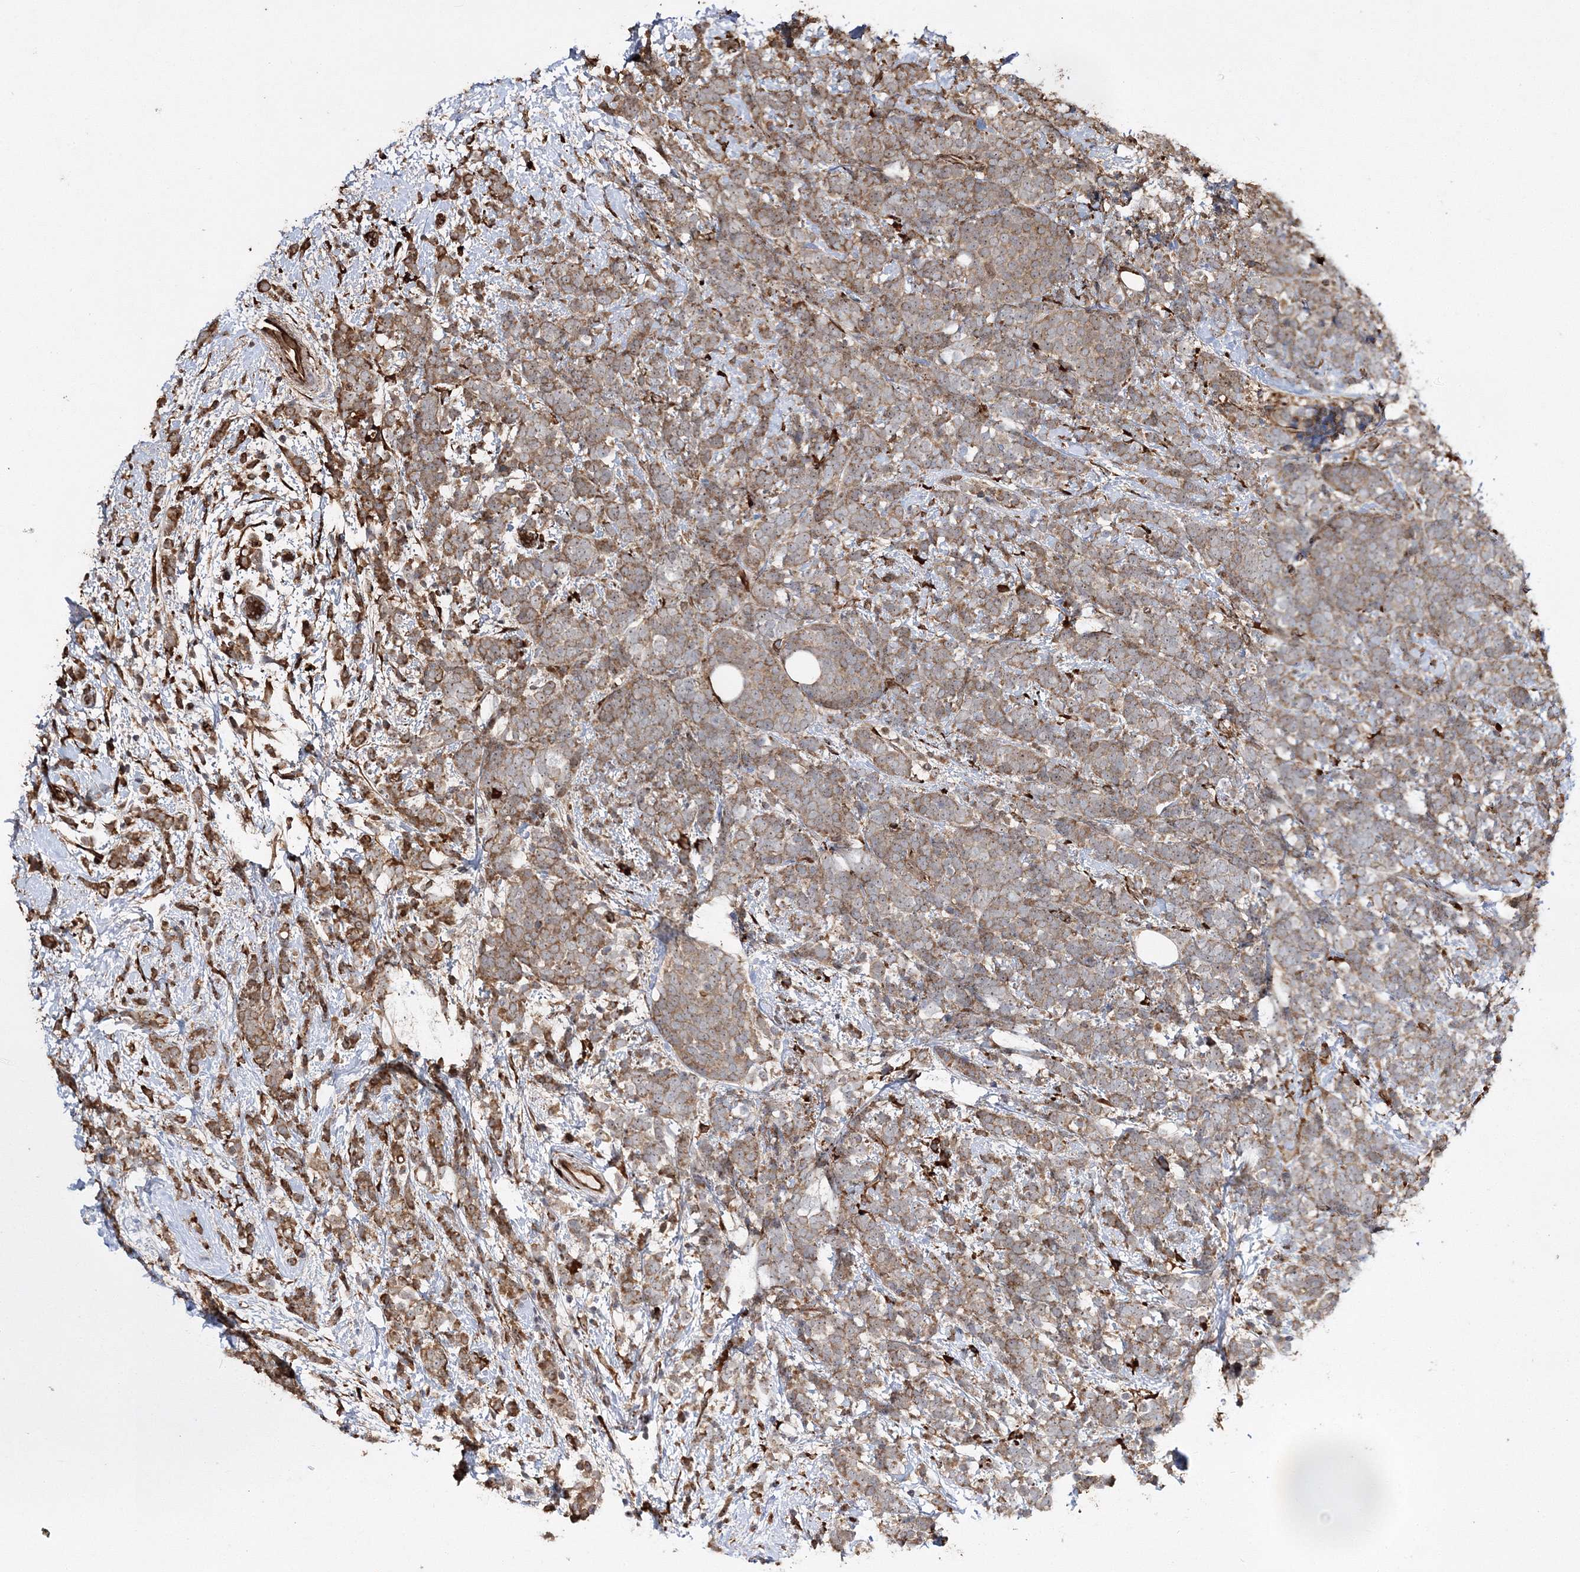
{"staining": {"intensity": "moderate", "quantity": ">75%", "location": "cytoplasmic/membranous"}, "tissue": "breast cancer", "cell_type": "Tumor cells", "image_type": "cancer", "snomed": [{"axis": "morphology", "description": "Lobular carcinoma"}, {"axis": "topography", "description": "Breast"}], "caption": "An immunohistochemistry (IHC) micrograph of tumor tissue is shown. Protein staining in brown labels moderate cytoplasmic/membranous positivity in breast lobular carcinoma within tumor cells.", "gene": "SCRN3", "patient": {"sex": "female", "age": 58}}